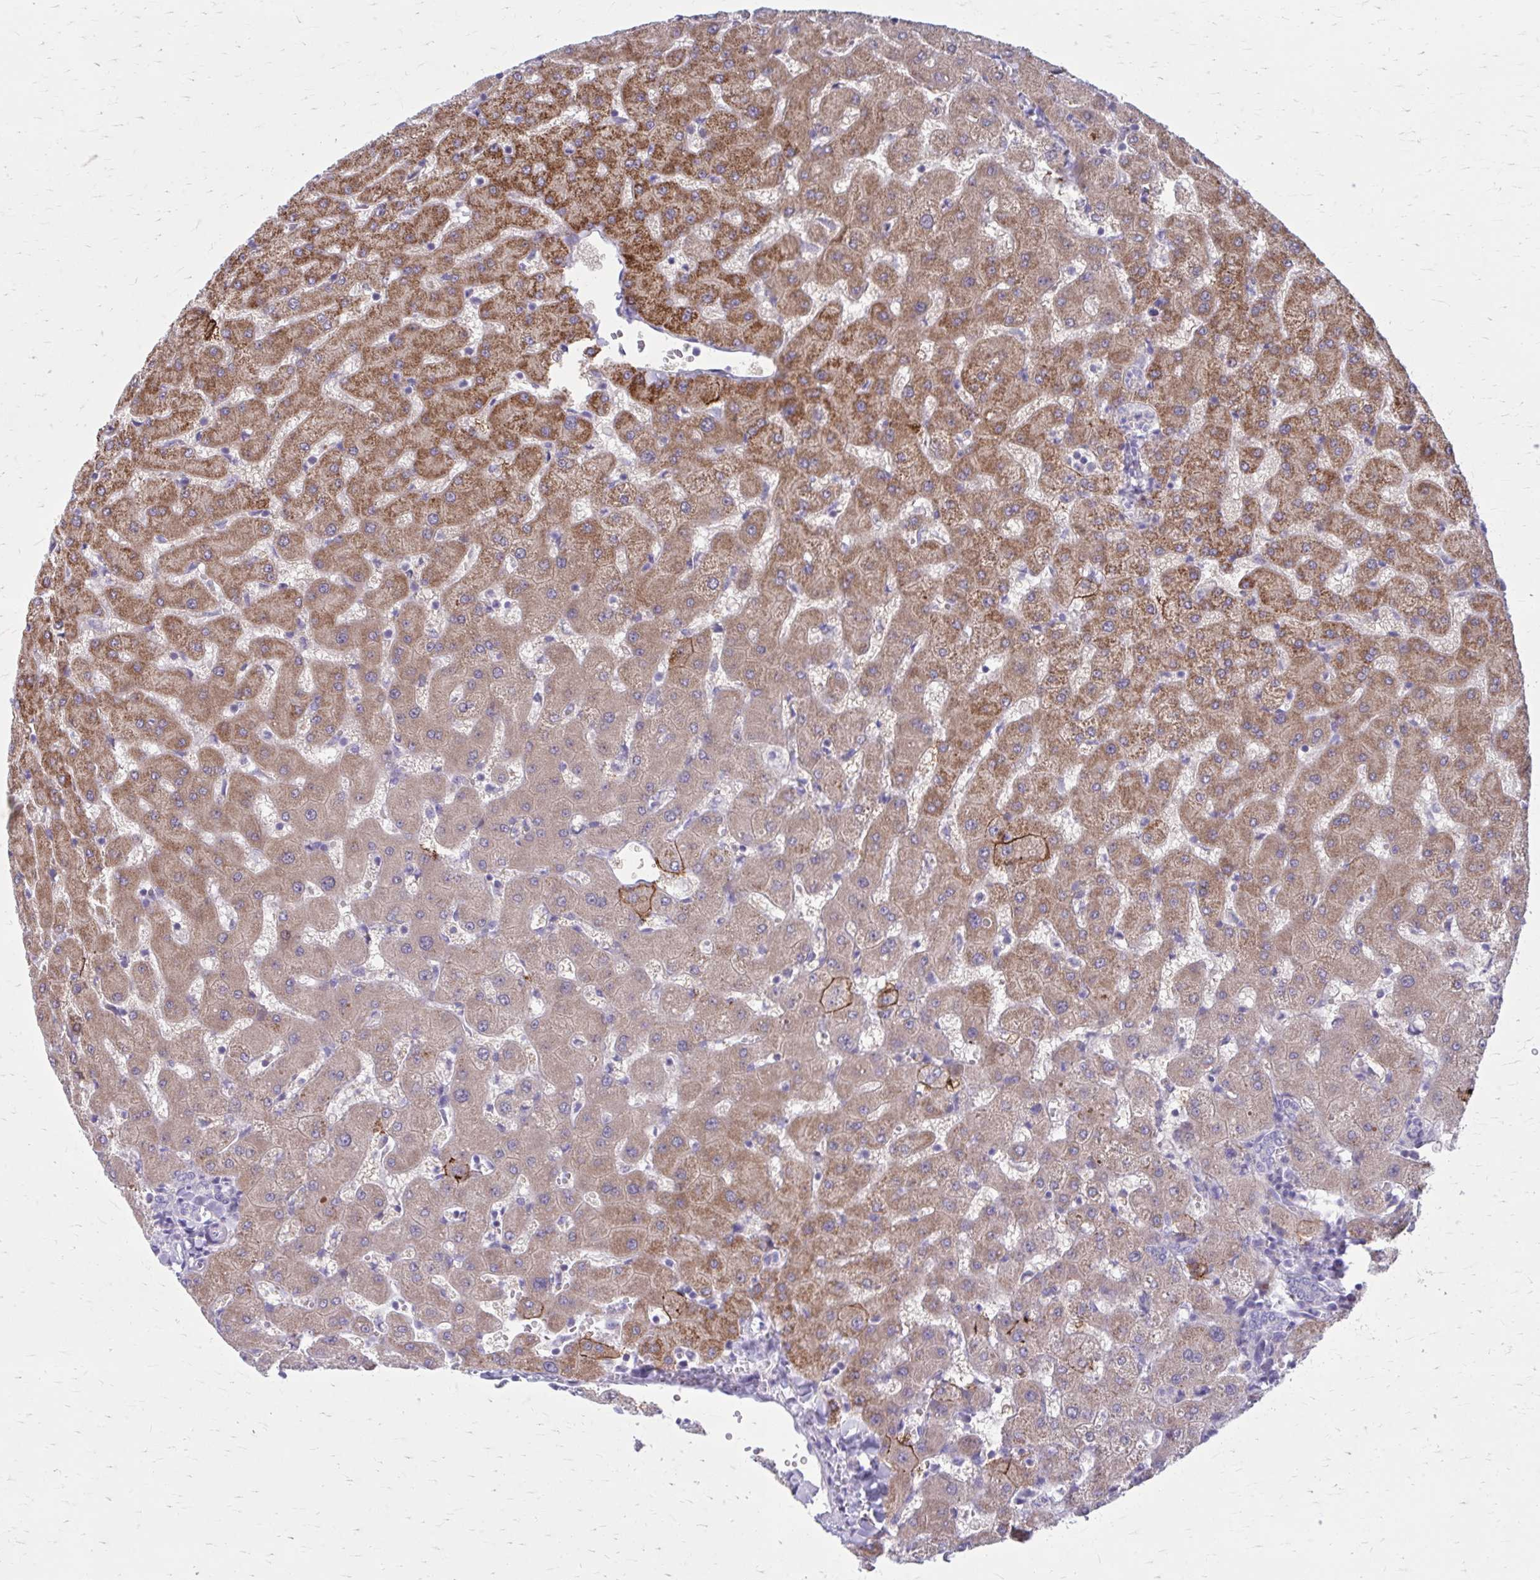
{"staining": {"intensity": "negative", "quantity": "none", "location": "none"}, "tissue": "liver", "cell_type": "Cholangiocytes", "image_type": "normal", "snomed": [{"axis": "morphology", "description": "Normal tissue, NOS"}, {"axis": "topography", "description": "Liver"}], "caption": "Benign liver was stained to show a protein in brown. There is no significant staining in cholangiocytes. Nuclei are stained in blue.", "gene": "GIGYF2", "patient": {"sex": "female", "age": 63}}